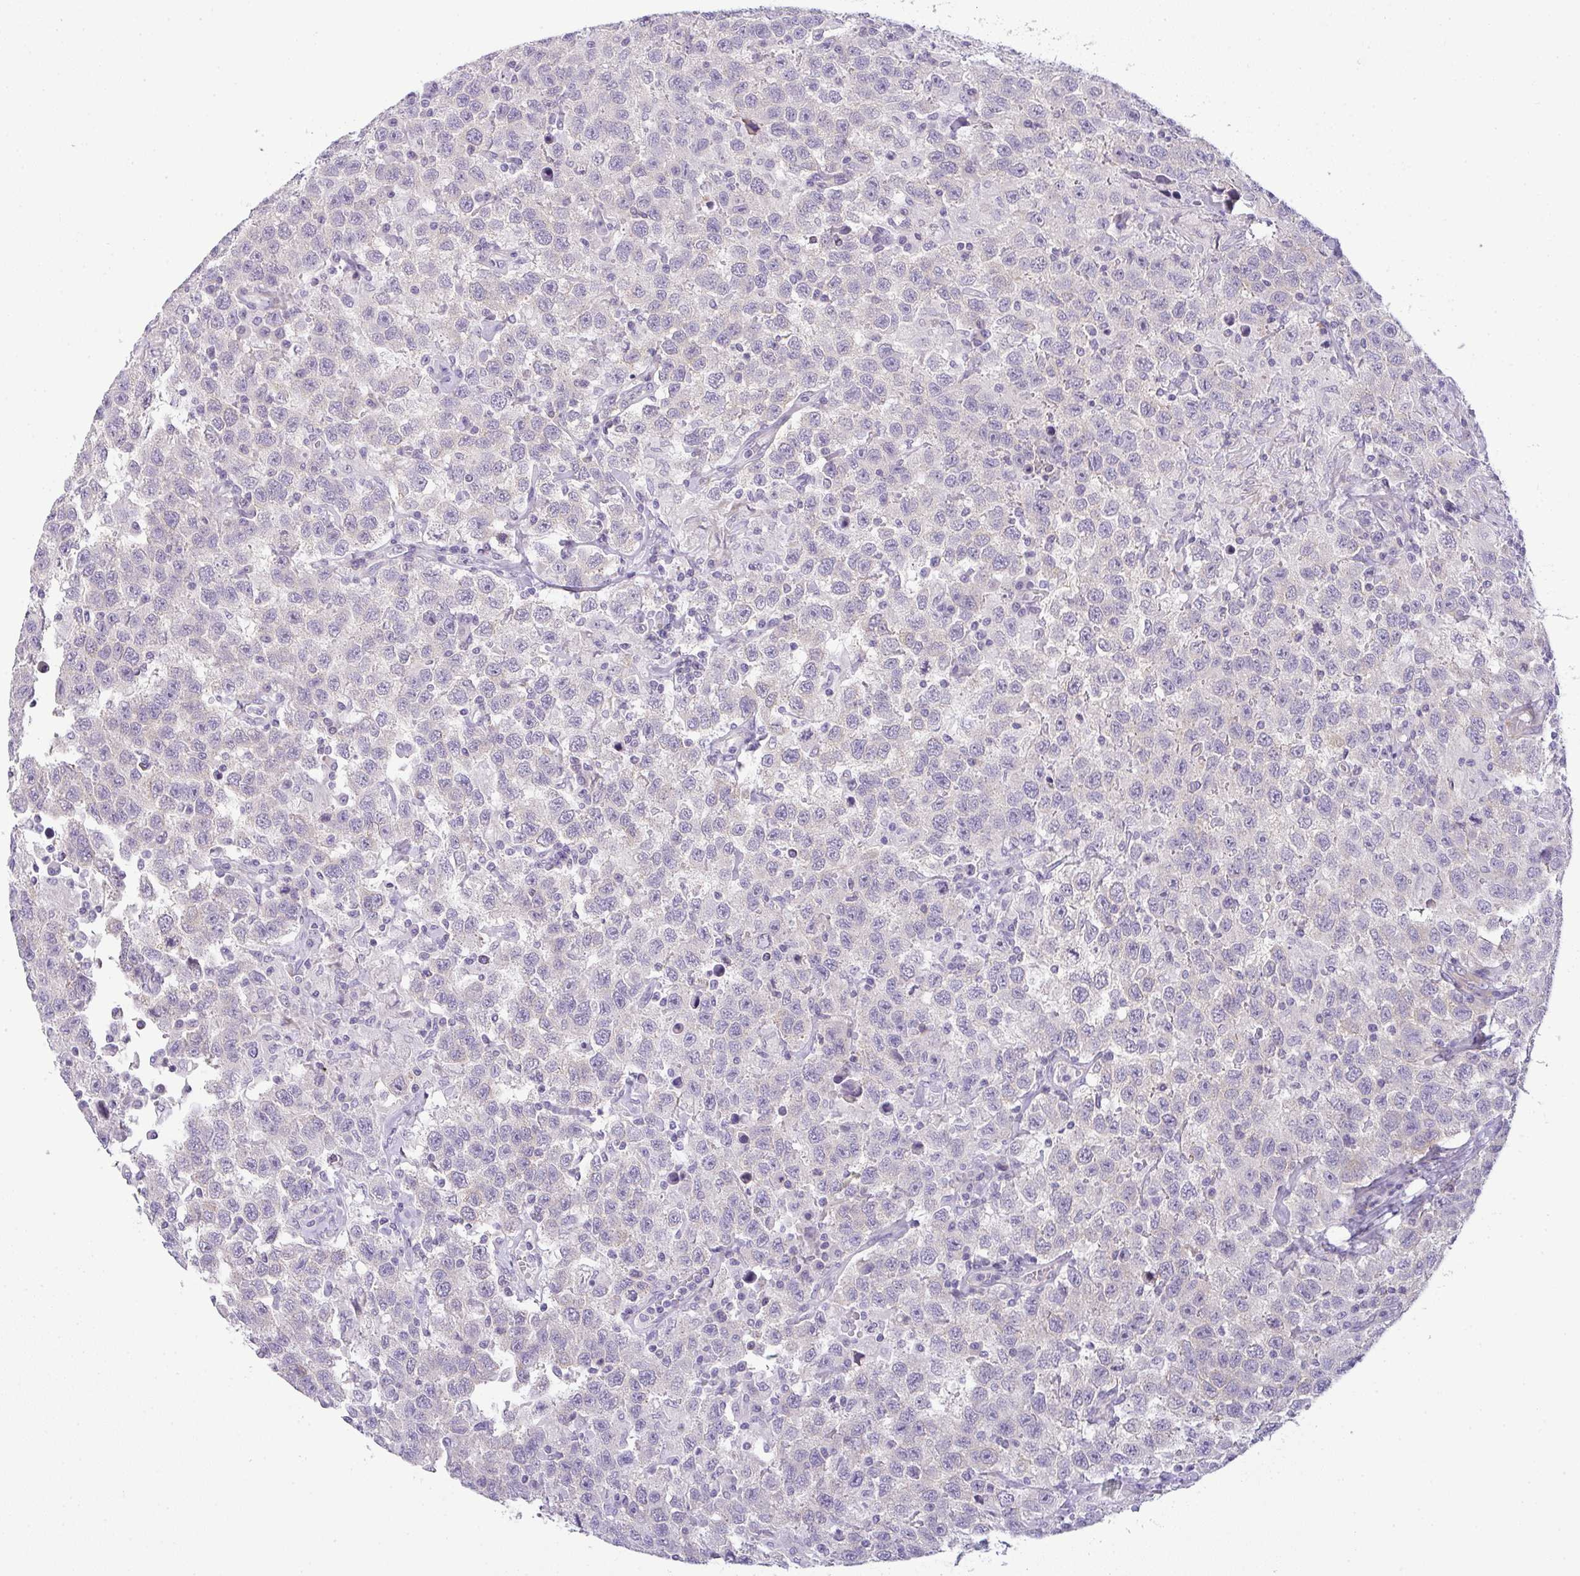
{"staining": {"intensity": "negative", "quantity": "none", "location": "none"}, "tissue": "testis cancer", "cell_type": "Tumor cells", "image_type": "cancer", "snomed": [{"axis": "morphology", "description": "Seminoma, NOS"}, {"axis": "topography", "description": "Testis"}], "caption": "High power microscopy image of an IHC histopathology image of testis cancer (seminoma), revealing no significant staining in tumor cells.", "gene": "LIPE", "patient": {"sex": "male", "age": 41}}